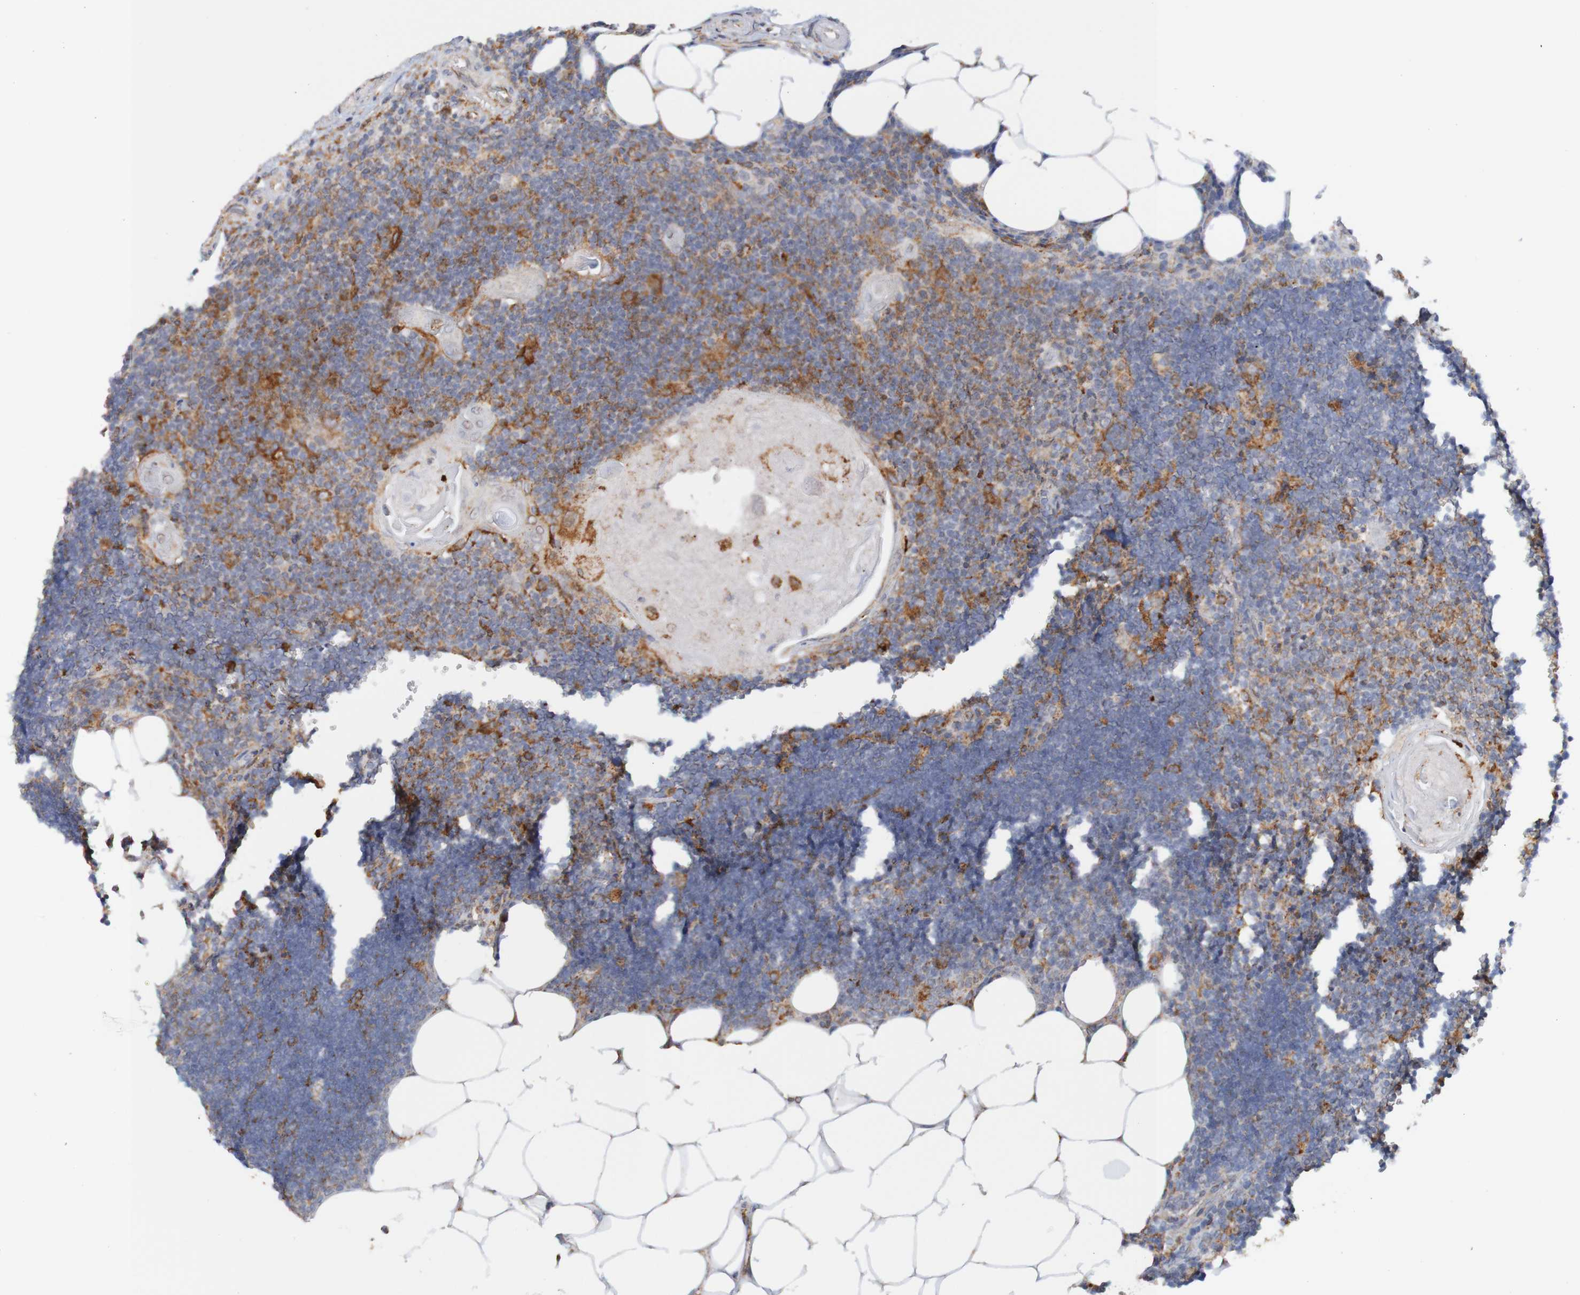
{"staining": {"intensity": "moderate", "quantity": "<25%", "location": "cytoplasmic/membranous"}, "tissue": "lymph node", "cell_type": "Germinal center cells", "image_type": "normal", "snomed": [{"axis": "morphology", "description": "Normal tissue, NOS"}, {"axis": "topography", "description": "Lymph node"}], "caption": "Unremarkable lymph node was stained to show a protein in brown. There is low levels of moderate cytoplasmic/membranous positivity in about <25% of germinal center cells. The protein is shown in brown color, while the nuclei are stained blue.", "gene": "PDIA3", "patient": {"sex": "male", "age": 33}}